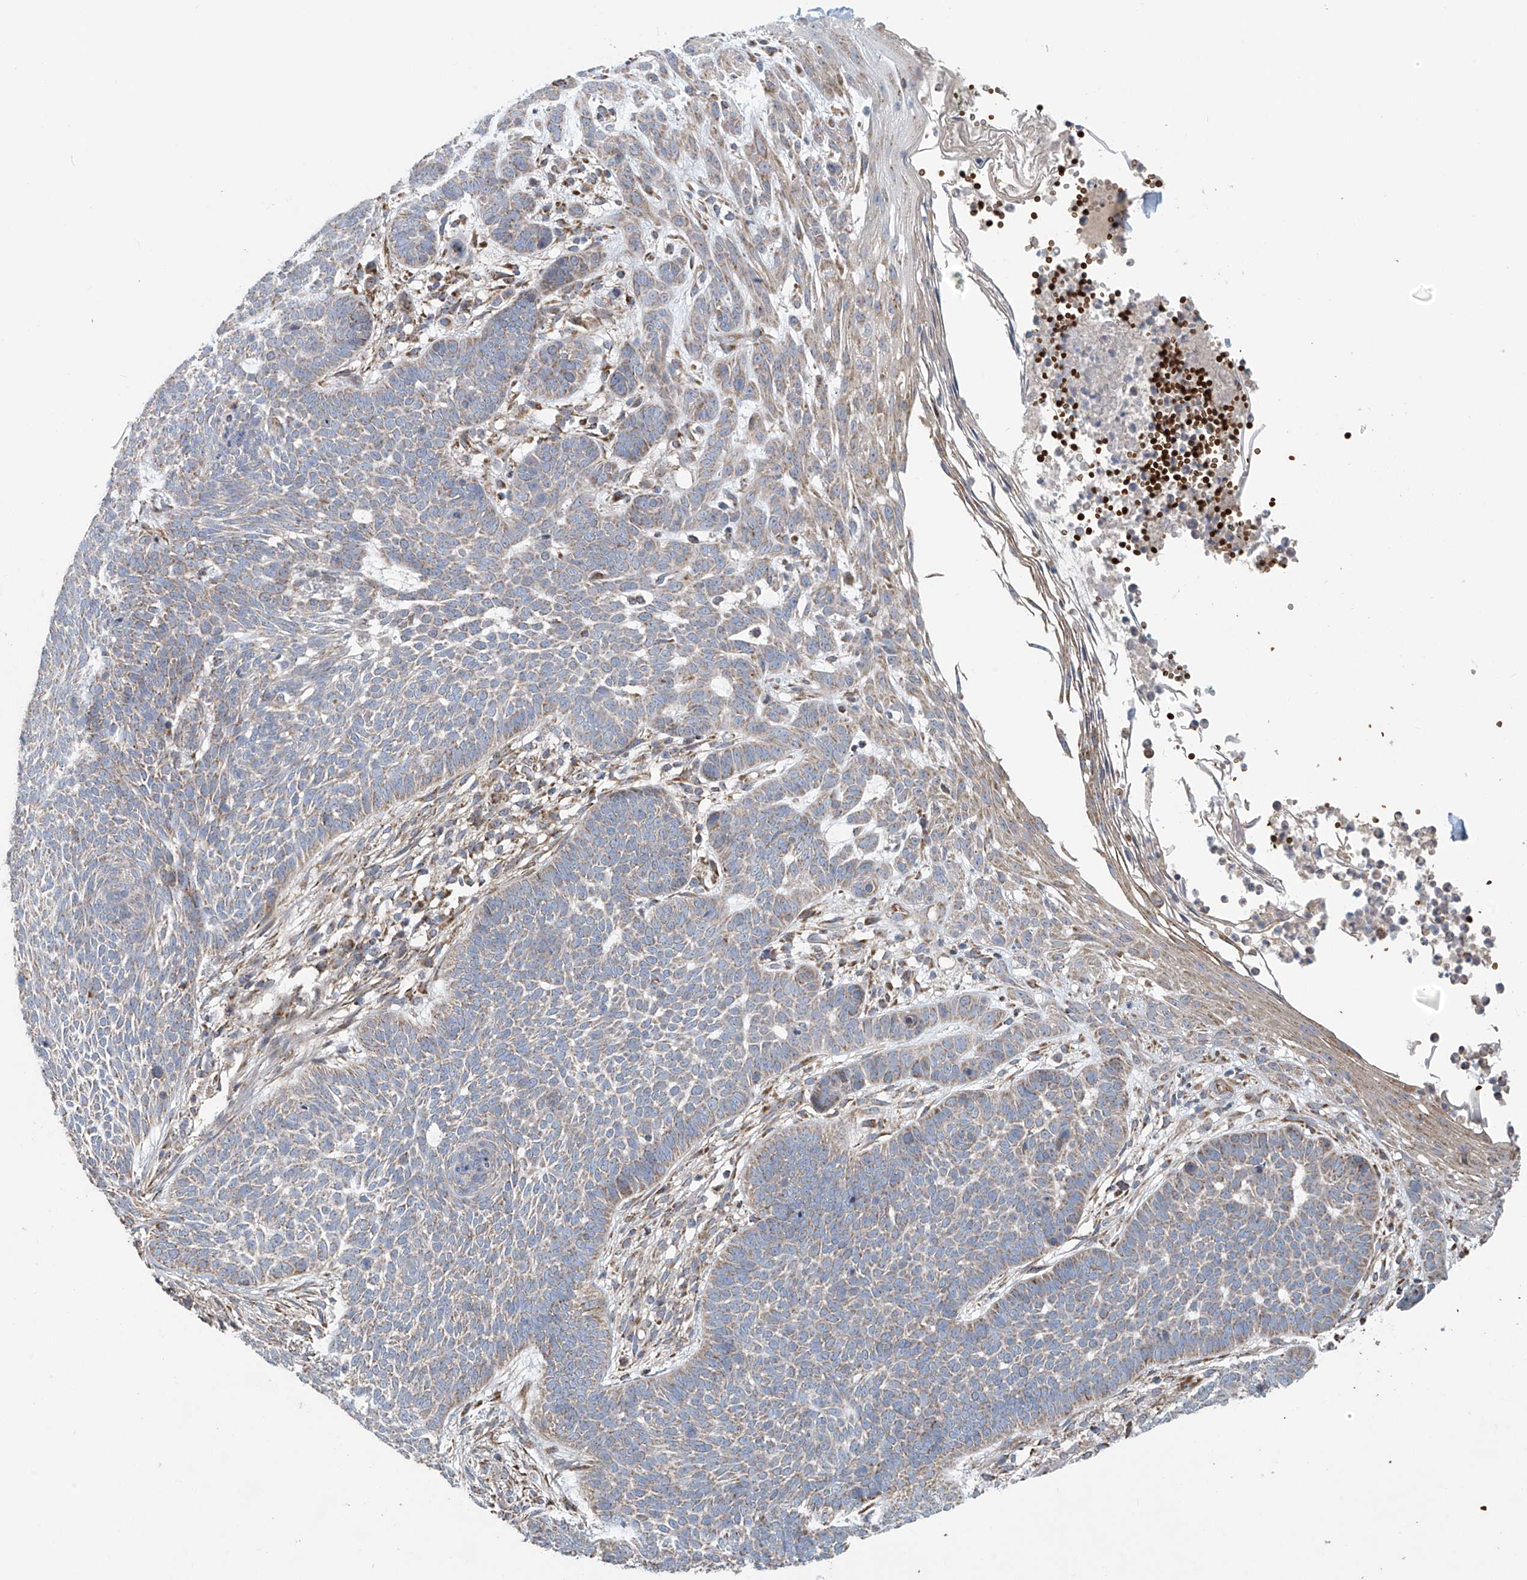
{"staining": {"intensity": "weak", "quantity": ">75%", "location": "cytoplasmic/membranous"}, "tissue": "skin cancer", "cell_type": "Tumor cells", "image_type": "cancer", "snomed": [{"axis": "morphology", "description": "Normal tissue, NOS"}, {"axis": "morphology", "description": "Basal cell carcinoma"}, {"axis": "topography", "description": "Skin"}], "caption": "Skin cancer was stained to show a protein in brown. There is low levels of weak cytoplasmic/membranous positivity in approximately >75% of tumor cells.", "gene": "COMMD1", "patient": {"sex": "male", "age": 64}}